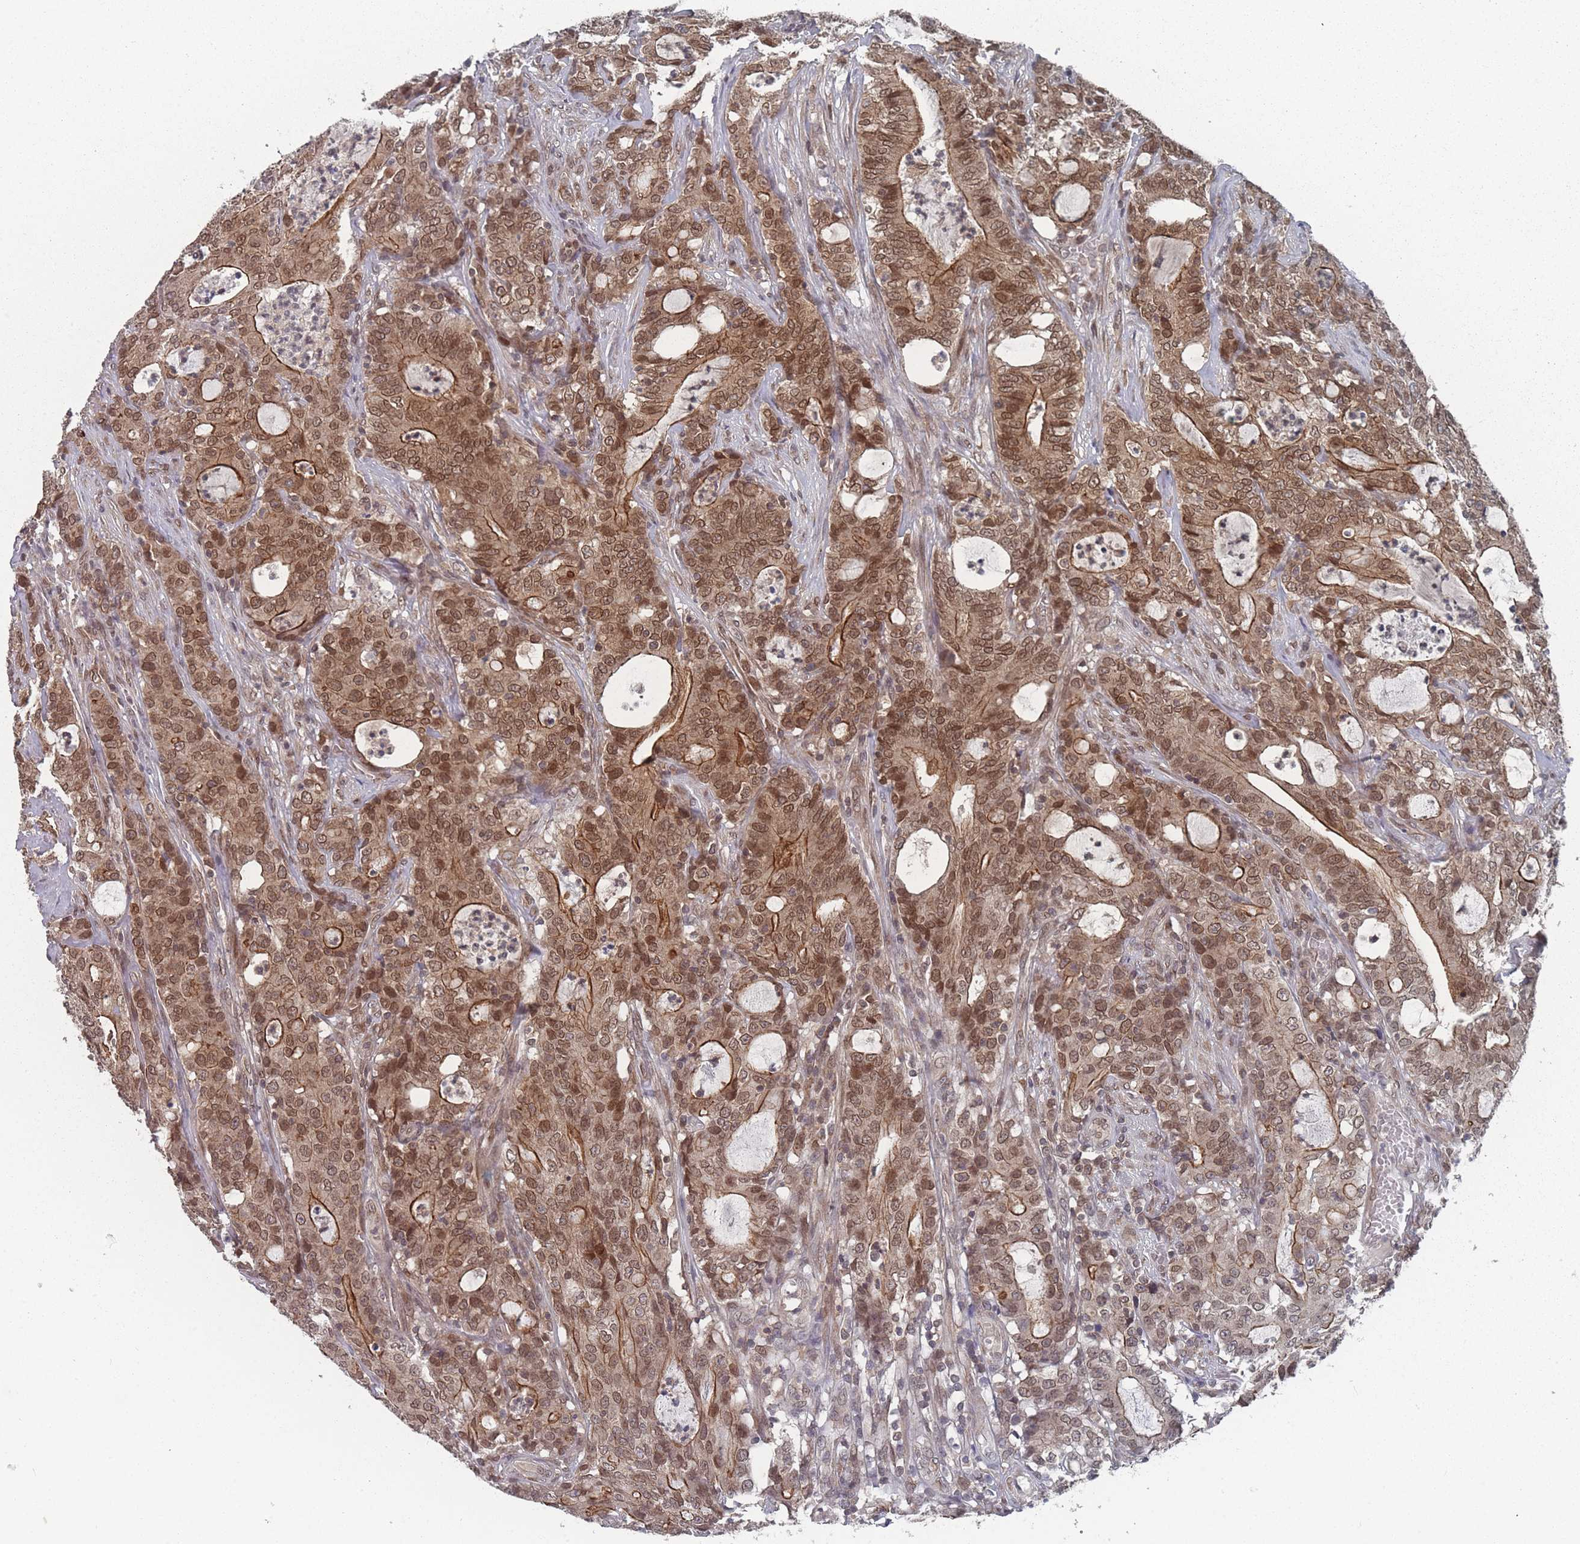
{"staining": {"intensity": "moderate", "quantity": ">75%", "location": "cytoplasmic/membranous,nuclear"}, "tissue": "colorectal cancer", "cell_type": "Tumor cells", "image_type": "cancer", "snomed": [{"axis": "morphology", "description": "Adenocarcinoma, NOS"}, {"axis": "topography", "description": "Colon"}], "caption": "Tumor cells show medium levels of moderate cytoplasmic/membranous and nuclear staining in approximately >75% of cells in human colorectal cancer. The protein is stained brown, and the nuclei are stained in blue (DAB (3,3'-diaminobenzidine) IHC with brightfield microscopy, high magnification).", "gene": "TBC1D25", "patient": {"sex": "male", "age": 83}}